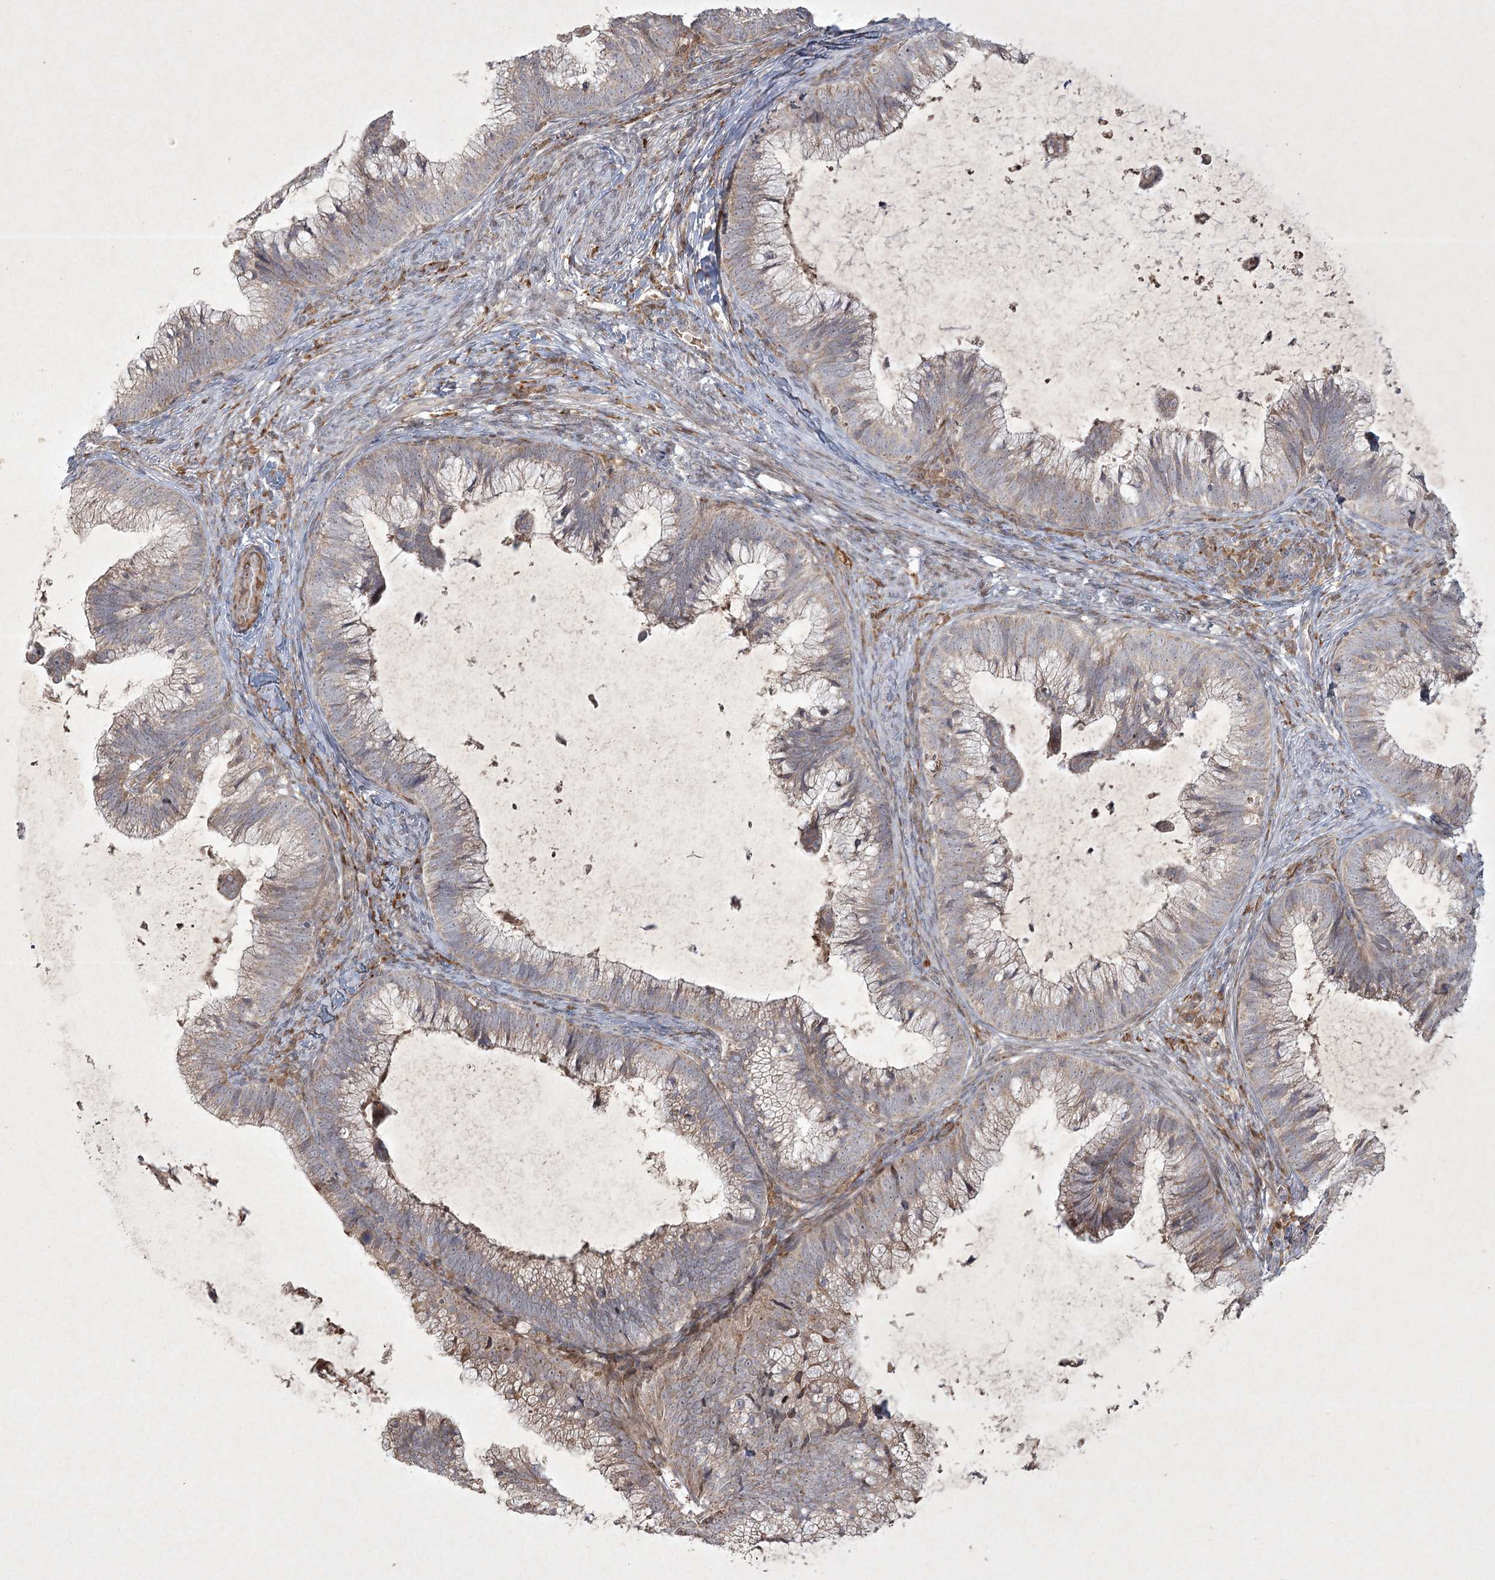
{"staining": {"intensity": "weak", "quantity": "25%-75%", "location": "cytoplasmic/membranous"}, "tissue": "cervical cancer", "cell_type": "Tumor cells", "image_type": "cancer", "snomed": [{"axis": "morphology", "description": "Adenocarcinoma, NOS"}, {"axis": "topography", "description": "Cervix"}], "caption": "Immunohistochemistry (IHC) image of neoplastic tissue: cervical cancer stained using immunohistochemistry shows low levels of weak protein expression localized specifically in the cytoplasmic/membranous of tumor cells, appearing as a cytoplasmic/membranous brown color.", "gene": "KBTBD4", "patient": {"sex": "female", "age": 36}}